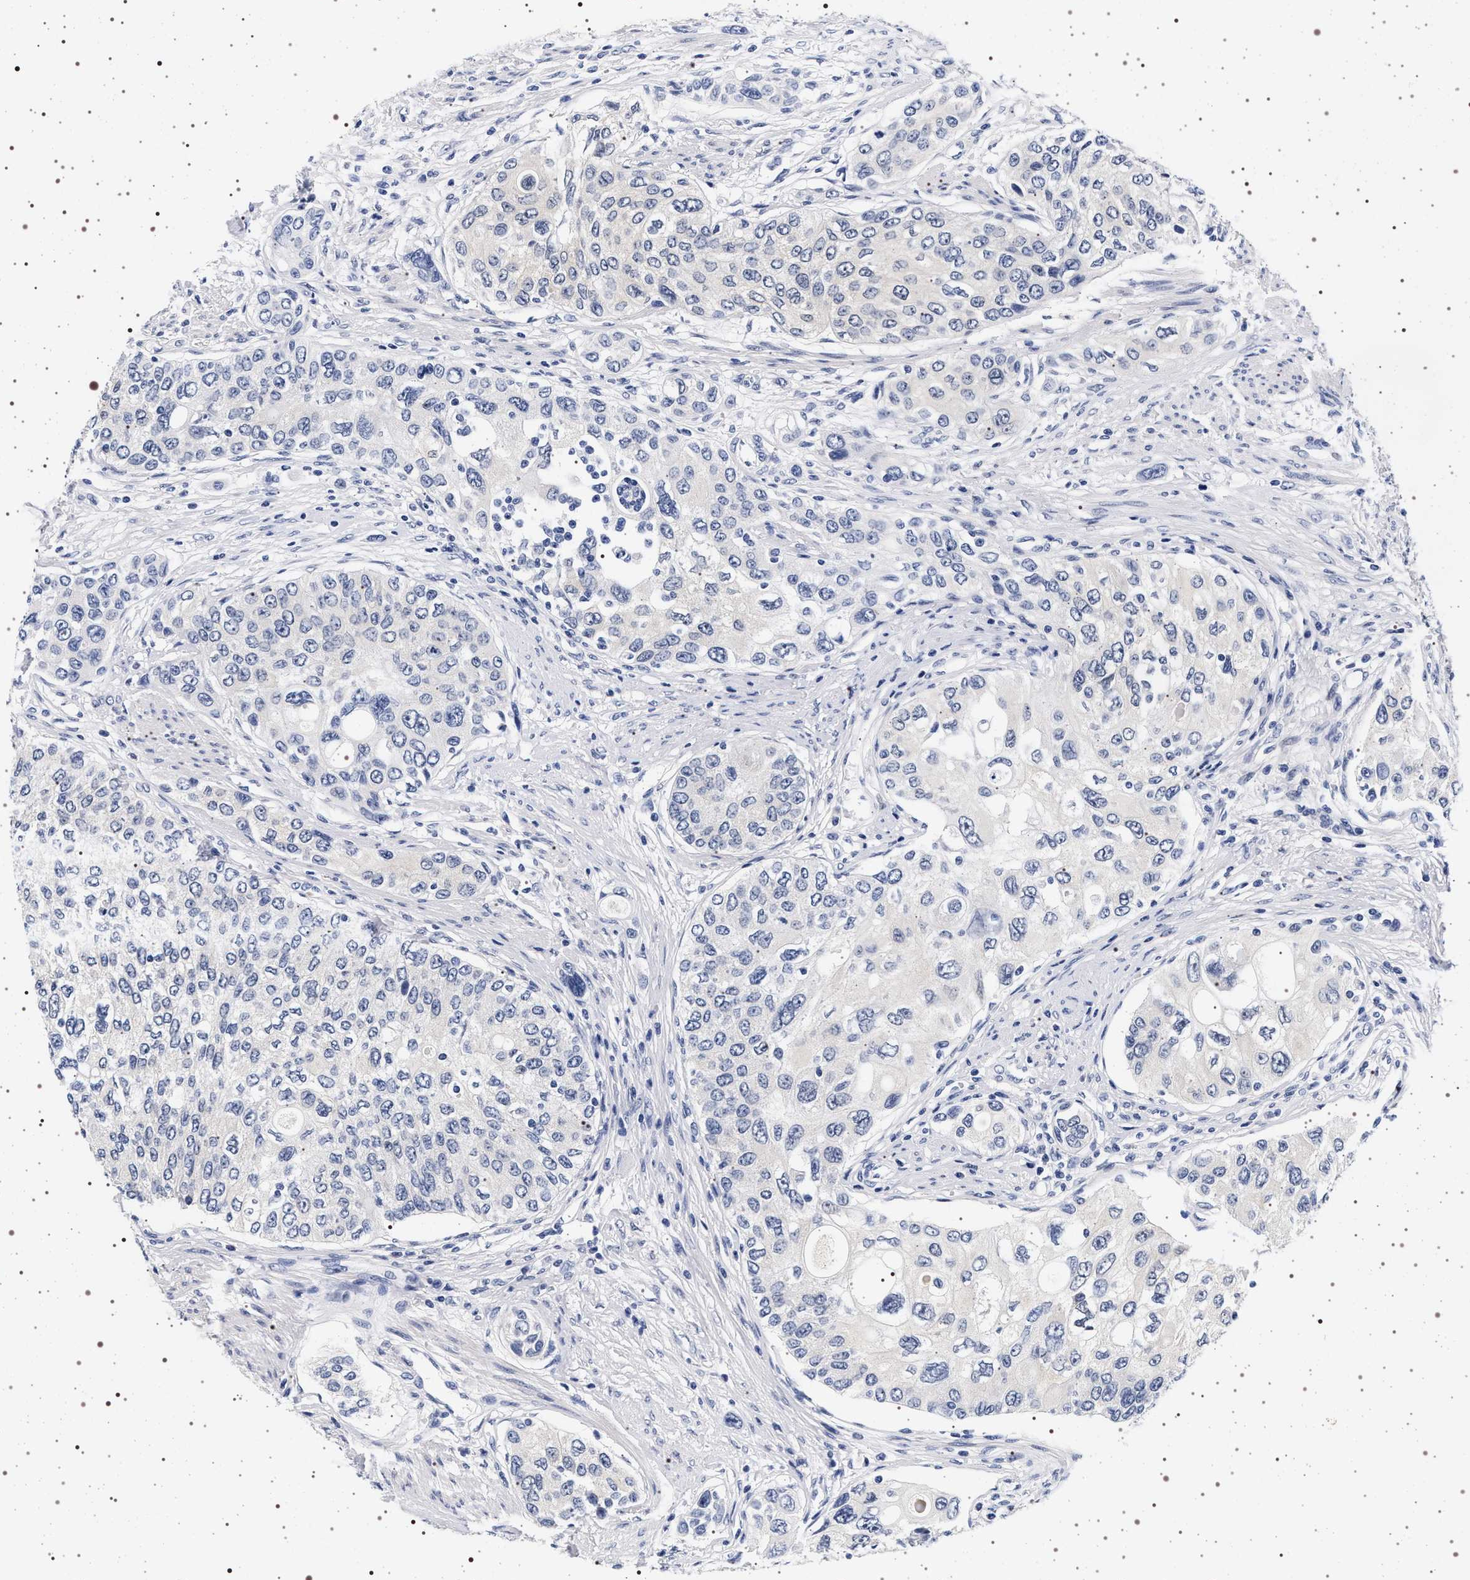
{"staining": {"intensity": "negative", "quantity": "none", "location": "none"}, "tissue": "urothelial cancer", "cell_type": "Tumor cells", "image_type": "cancer", "snomed": [{"axis": "morphology", "description": "Urothelial carcinoma, High grade"}, {"axis": "topography", "description": "Urinary bladder"}], "caption": "Immunohistochemistry histopathology image of neoplastic tissue: high-grade urothelial carcinoma stained with DAB shows no significant protein staining in tumor cells. The staining was performed using DAB (3,3'-diaminobenzidine) to visualize the protein expression in brown, while the nuclei were stained in blue with hematoxylin (Magnification: 20x).", "gene": "MAPK10", "patient": {"sex": "female", "age": 56}}